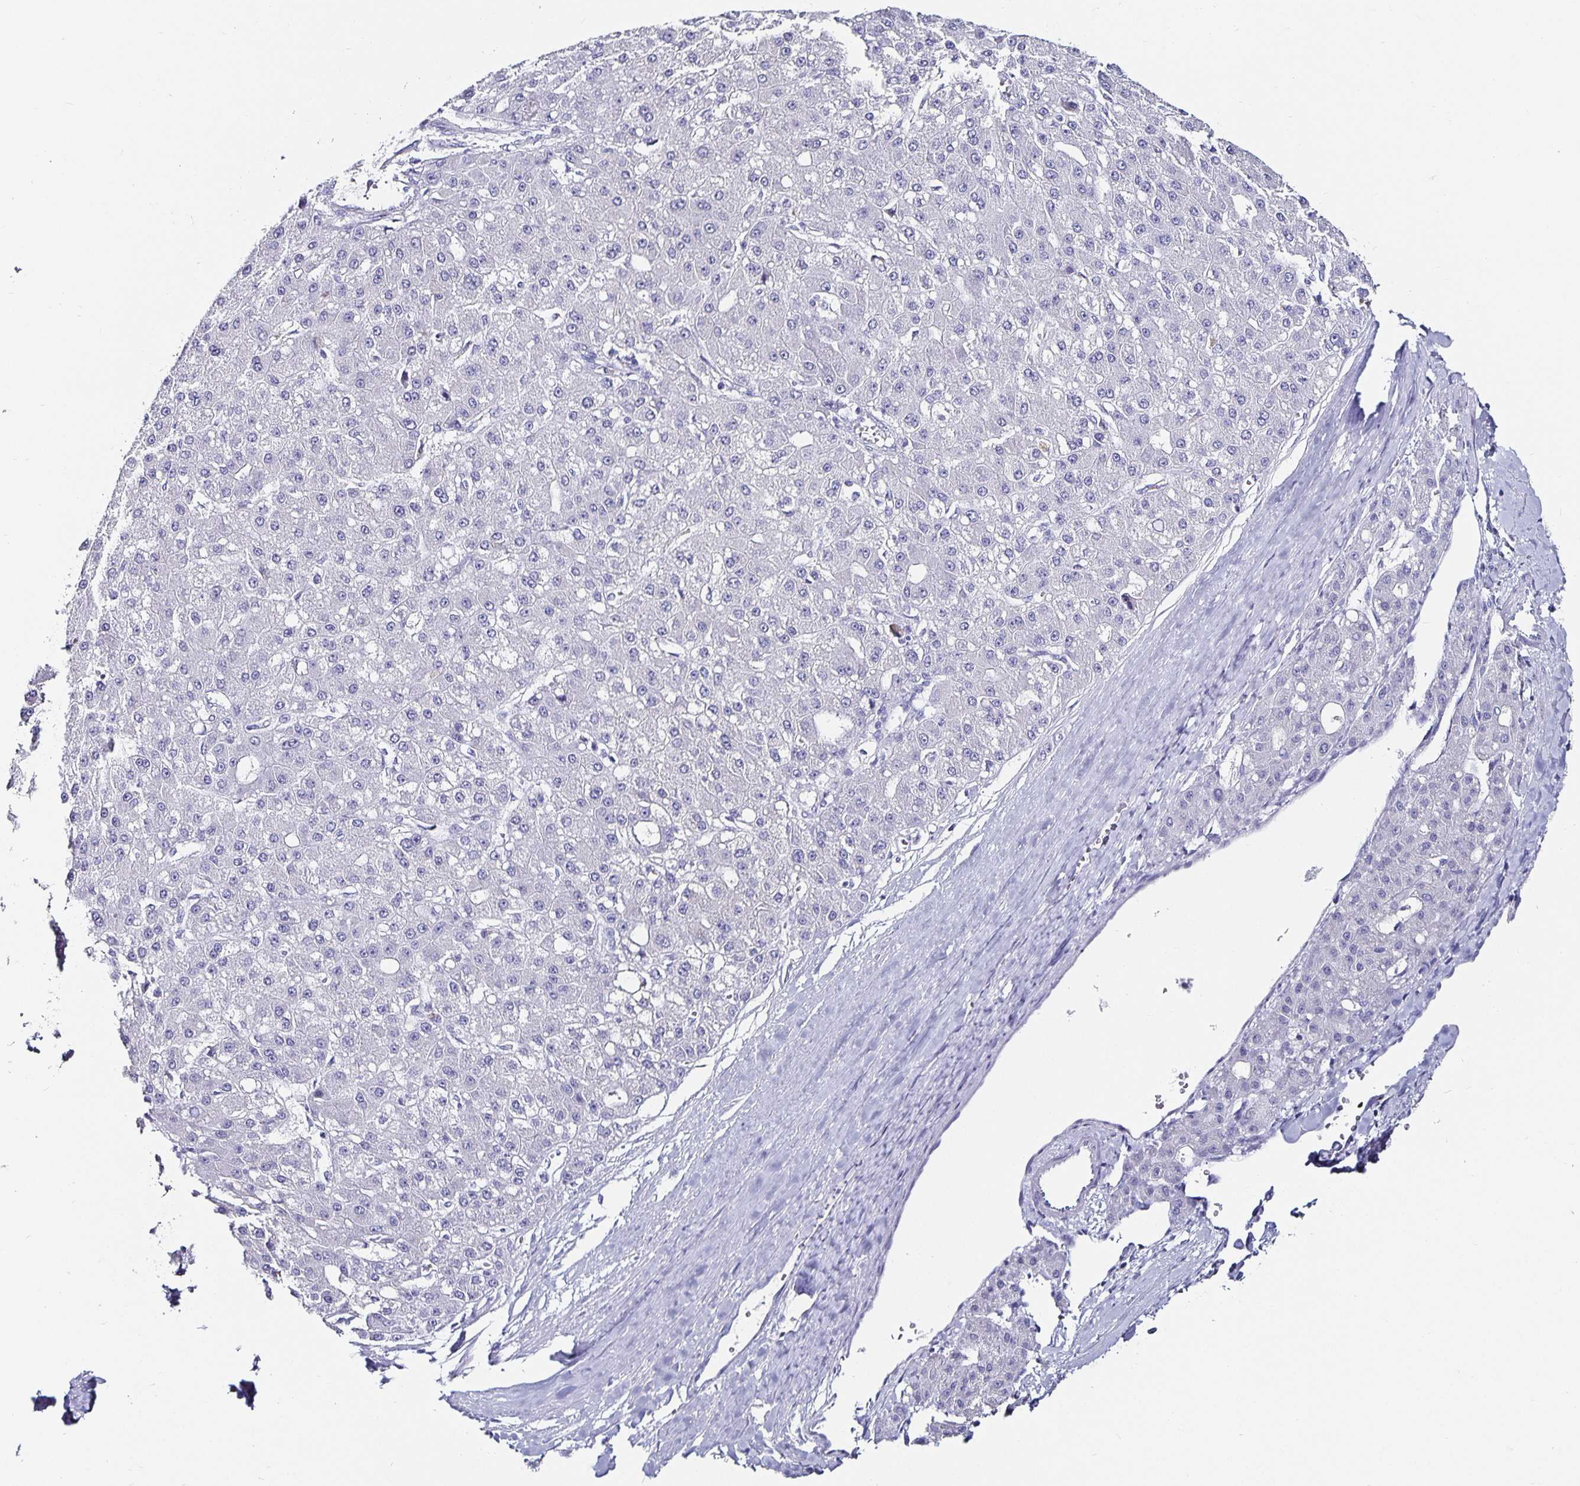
{"staining": {"intensity": "negative", "quantity": "none", "location": "none"}, "tissue": "liver cancer", "cell_type": "Tumor cells", "image_type": "cancer", "snomed": [{"axis": "morphology", "description": "Carcinoma, Hepatocellular, NOS"}, {"axis": "topography", "description": "Liver"}], "caption": "DAB (3,3'-diaminobenzidine) immunohistochemical staining of human liver cancer (hepatocellular carcinoma) shows no significant expression in tumor cells.", "gene": "CHGA", "patient": {"sex": "male", "age": 67}}